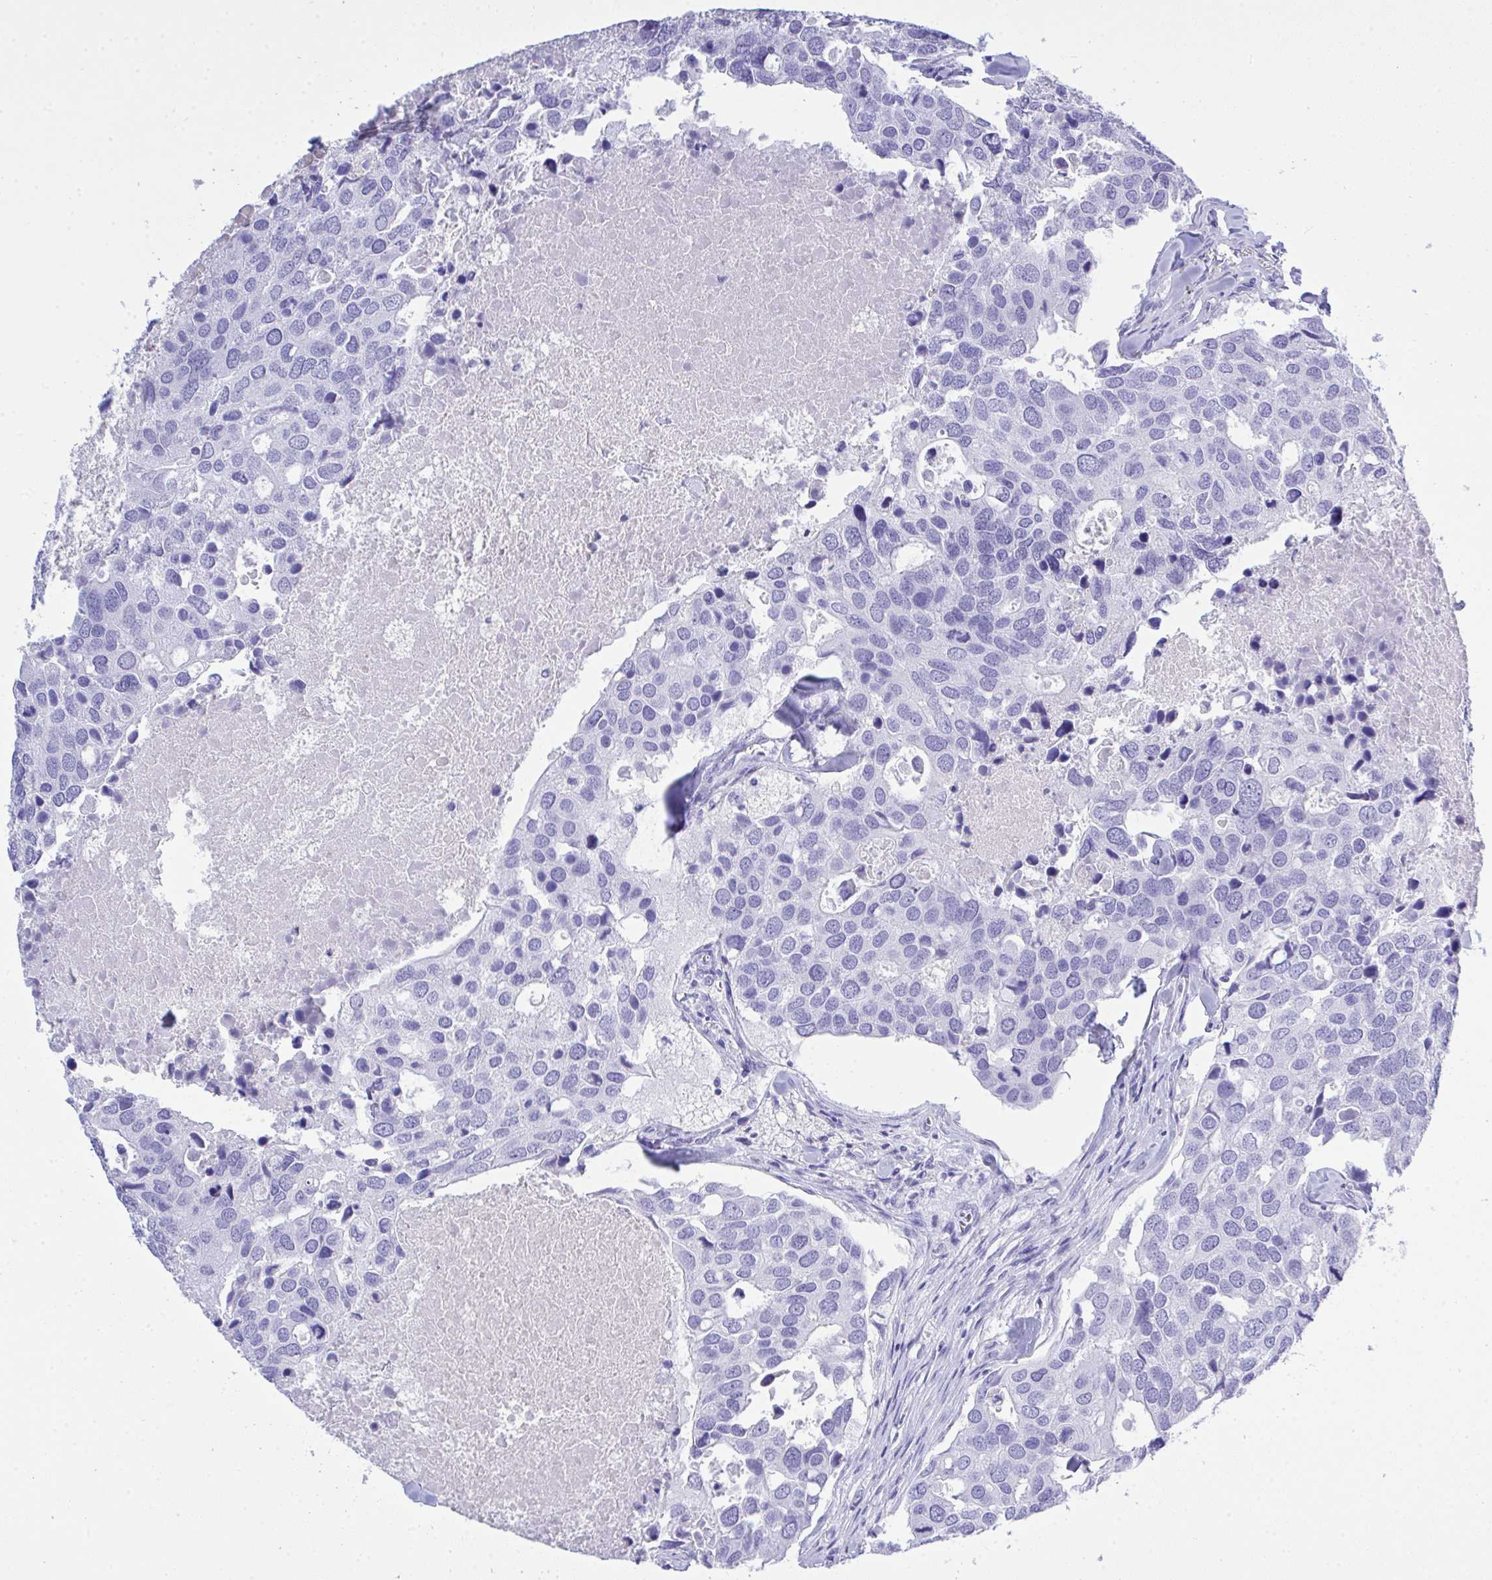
{"staining": {"intensity": "negative", "quantity": "none", "location": "none"}, "tissue": "breast cancer", "cell_type": "Tumor cells", "image_type": "cancer", "snomed": [{"axis": "morphology", "description": "Duct carcinoma"}, {"axis": "topography", "description": "Breast"}], "caption": "Immunohistochemistry photomicrograph of neoplastic tissue: breast cancer stained with DAB reveals no significant protein expression in tumor cells.", "gene": "AKR1D1", "patient": {"sex": "female", "age": 83}}